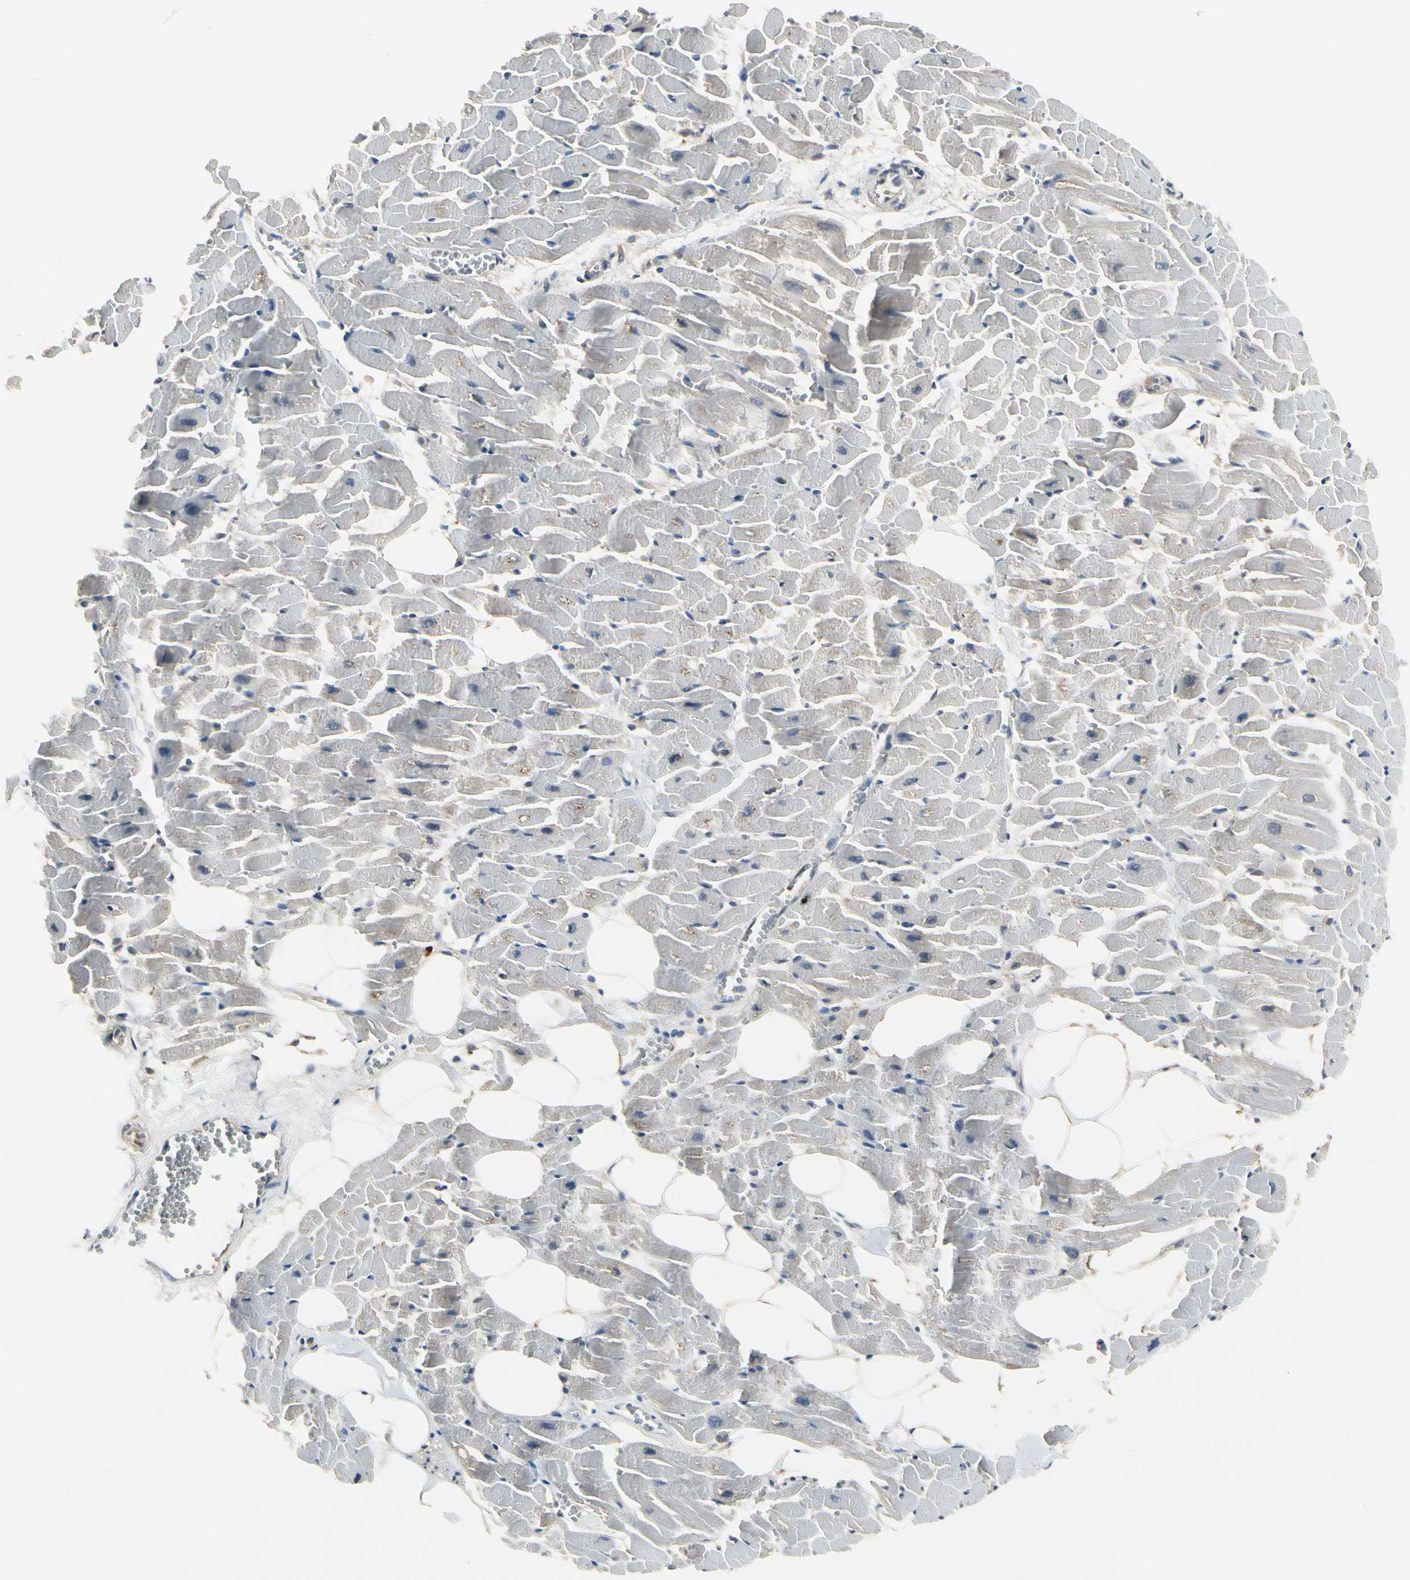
{"staining": {"intensity": "weak", "quantity": "<25%", "location": "cytoplasmic/membranous"}, "tissue": "heart muscle", "cell_type": "Cardiomyocytes", "image_type": "normal", "snomed": [{"axis": "morphology", "description": "Normal tissue, NOS"}, {"axis": "topography", "description": "Heart"}], "caption": "DAB (3,3'-diaminobenzidine) immunohistochemical staining of benign heart muscle demonstrates no significant expression in cardiomyocytes.", "gene": "NME1", "patient": {"sex": "female", "age": 19}}